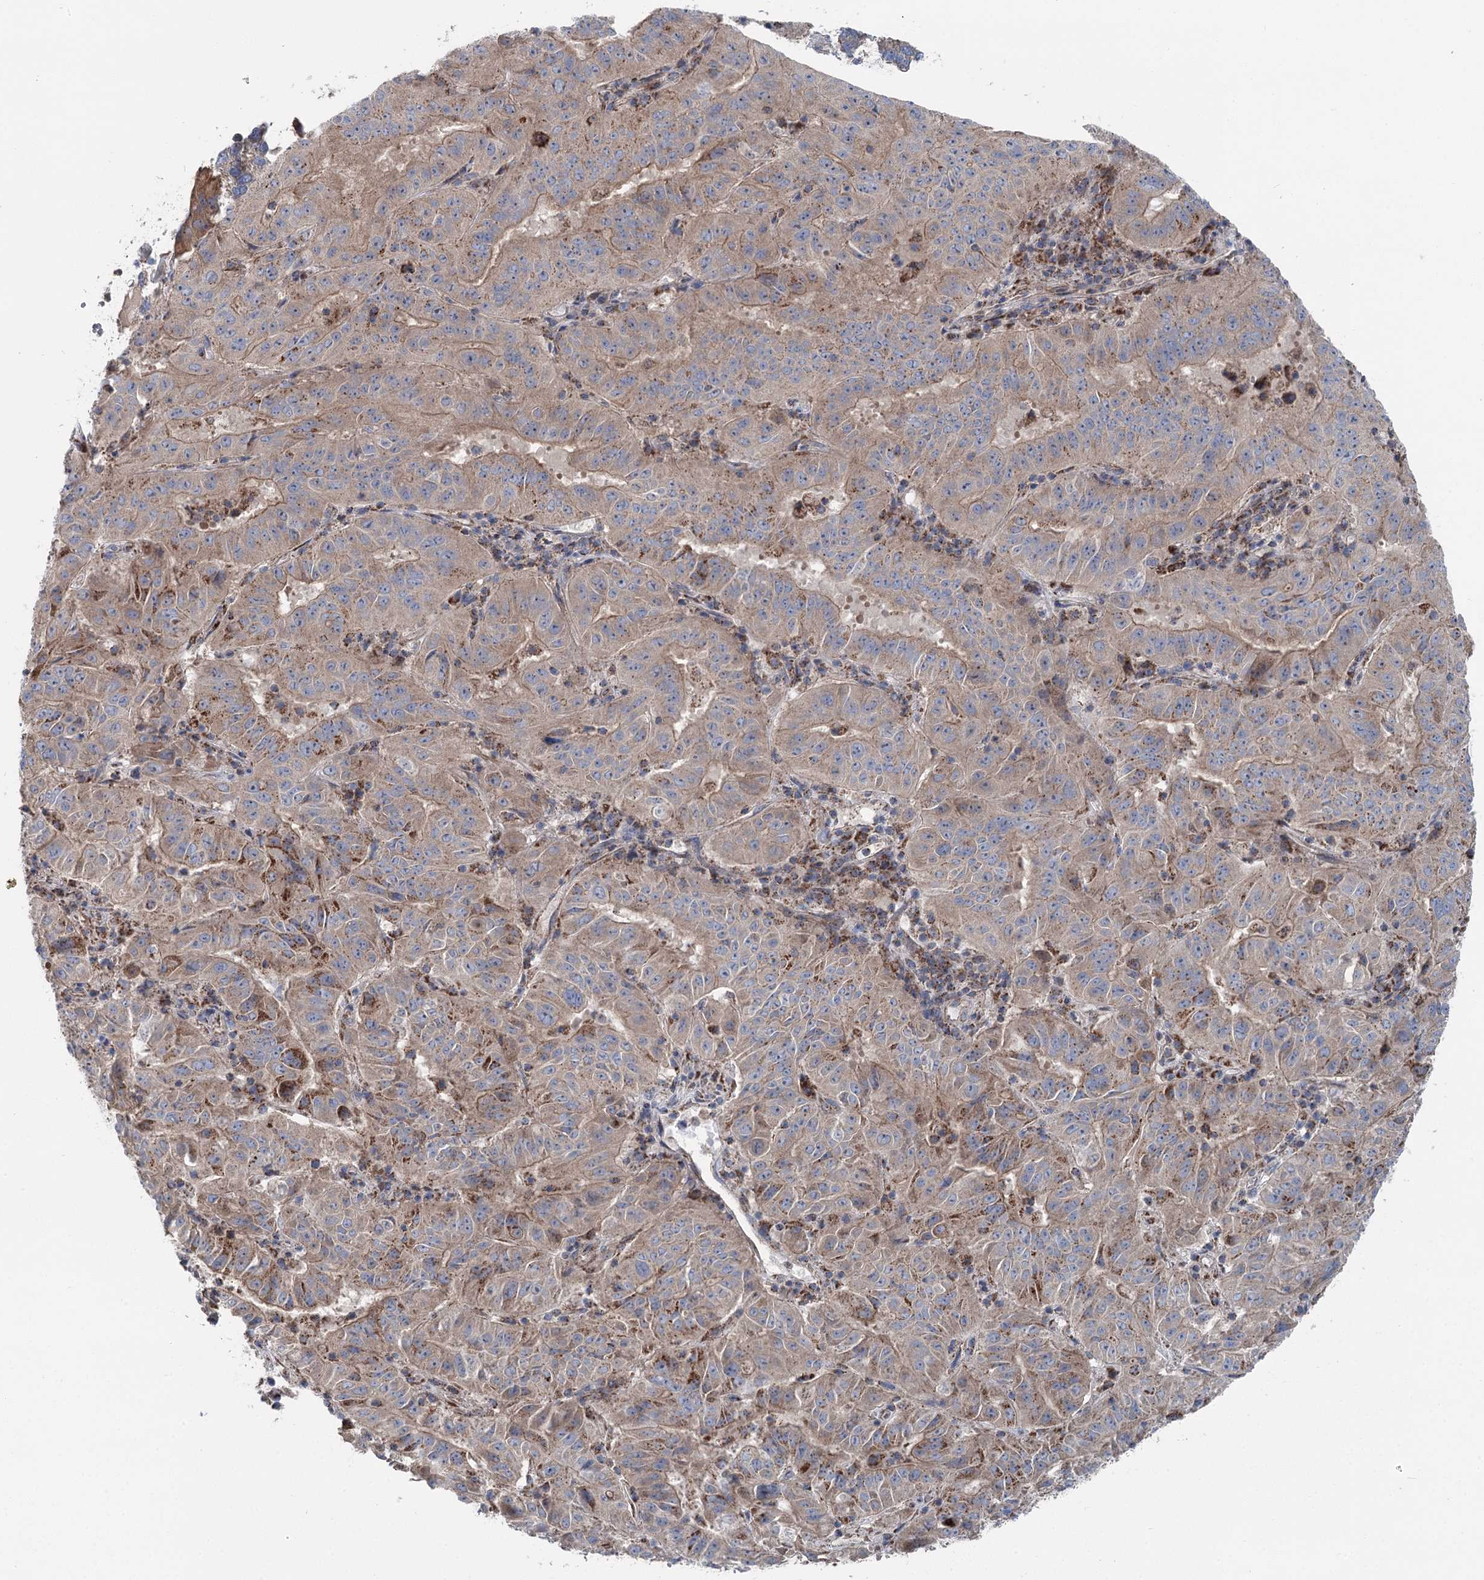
{"staining": {"intensity": "moderate", "quantity": ">75%", "location": "cytoplasmic/membranous"}, "tissue": "pancreatic cancer", "cell_type": "Tumor cells", "image_type": "cancer", "snomed": [{"axis": "morphology", "description": "Adenocarcinoma, NOS"}, {"axis": "topography", "description": "Pancreas"}], "caption": "Pancreatic cancer (adenocarcinoma) was stained to show a protein in brown. There is medium levels of moderate cytoplasmic/membranous positivity in approximately >75% of tumor cells.", "gene": "MARK2", "patient": {"sex": "male", "age": 63}}